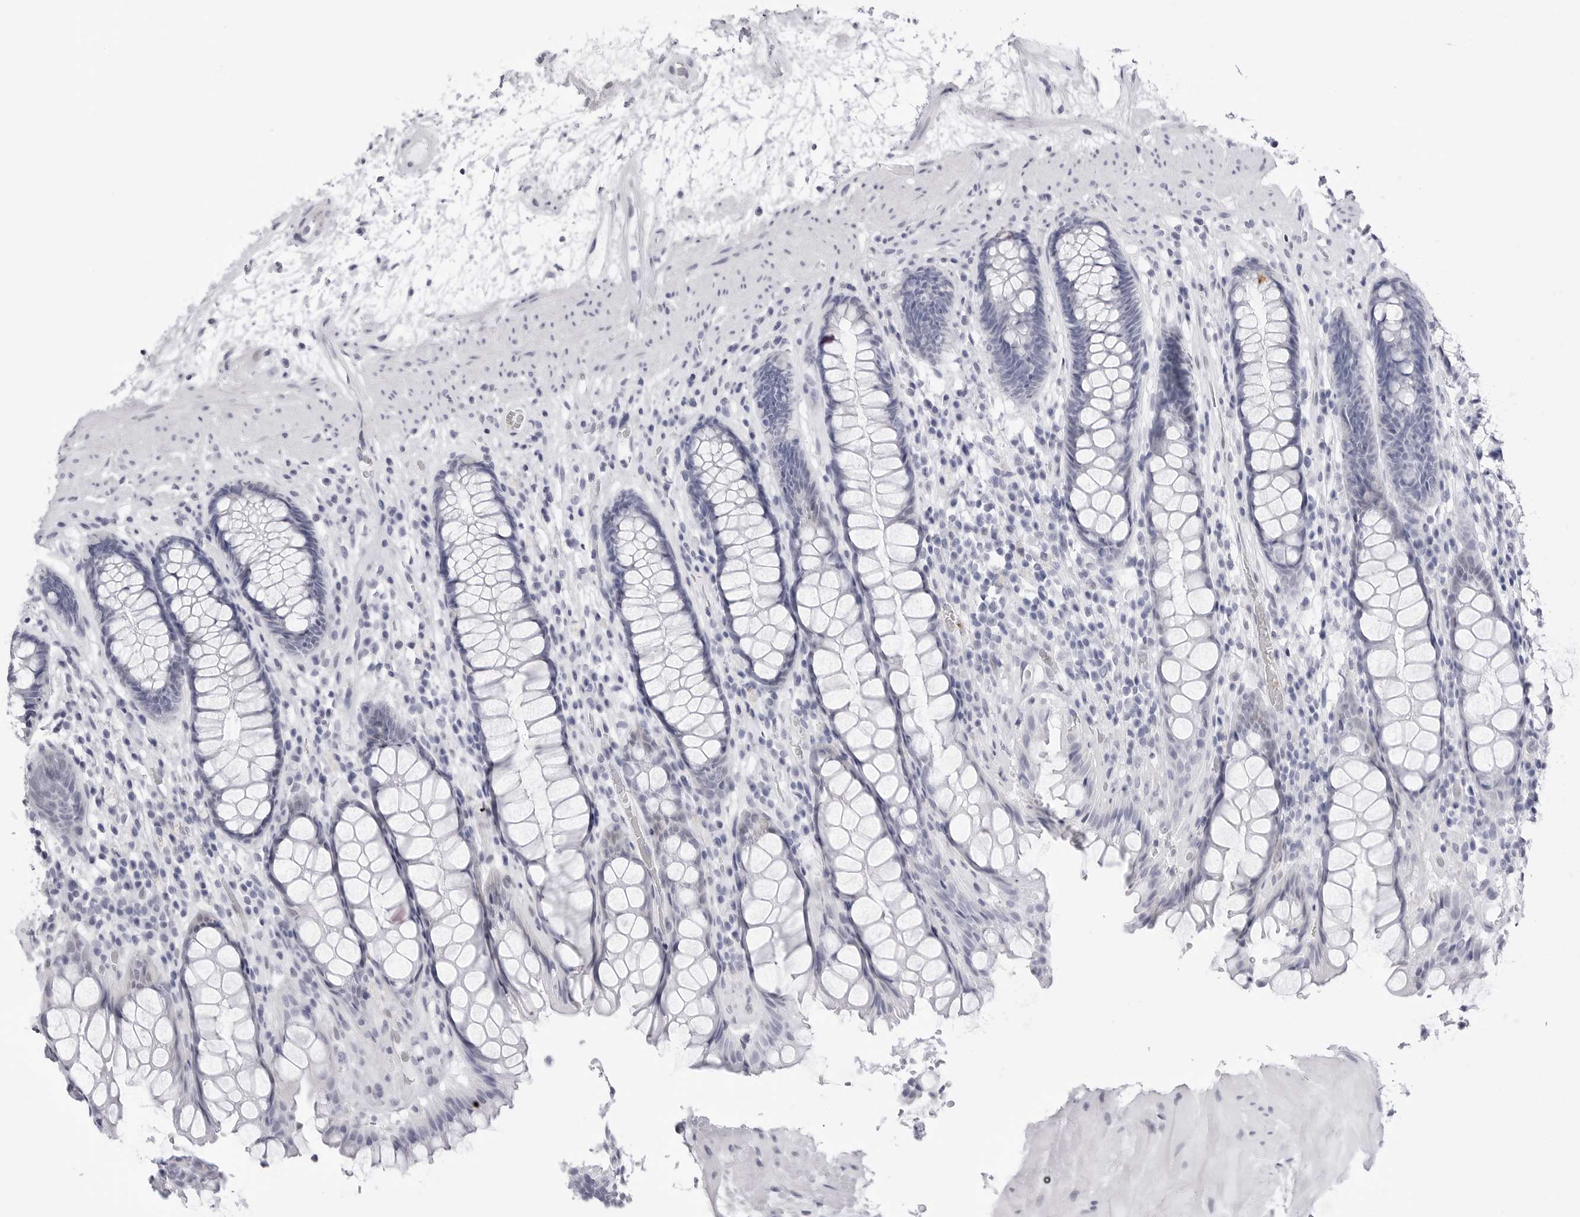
{"staining": {"intensity": "negative", "quantity": "none", "location": "none"}, "tissue": "rectum", "cell_type": "Glandular cells", "image_type": "normal", "snomed": [{"axis": "morphology", "description": "Normal tissue, NOS"}, {"axis": "topography", "description": "Rectum"}], "caption": "The image demonstrates no staining of glandular cells in benign rectum.", "gene": "TSSK1B", "patient": {"sex": "male", "age": 64}}